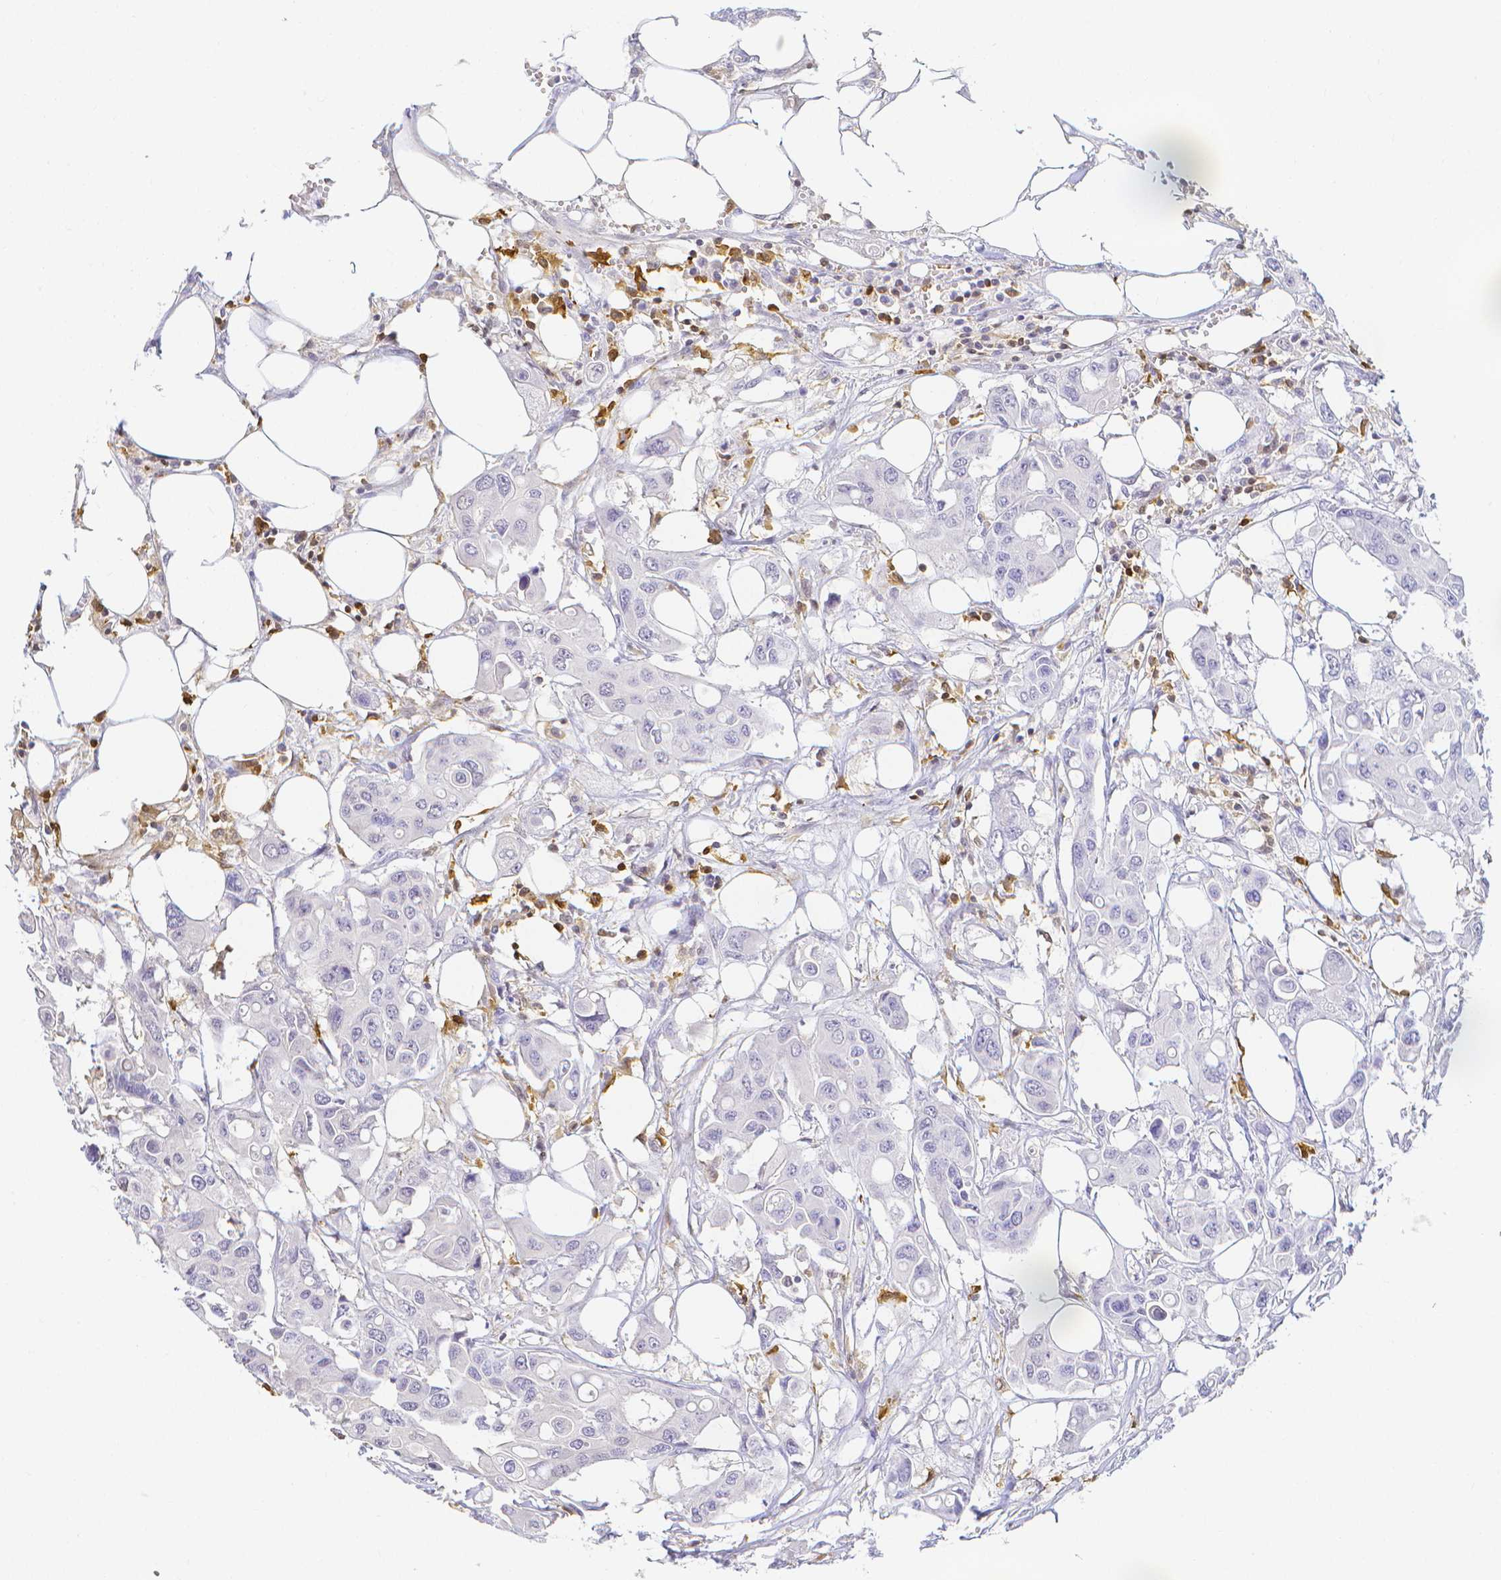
{"staining": {"intensity": "negative", "quantity": "none", "location": "none"}, "tissue": "colorectal cancer", "cell_type": "Tumor cells", "image_type": "cancer", "snomed": [{"axis": "morphology", "description": "Adenocarcinoma, NOS"}, {"axis": "topography", "description": "Colon"}], "caption": "Tumor cells show no significant staining in adenocarcinoma (colorectal).", "gene": "COTL1", "patient": {"sex": "male", "age": 77}}